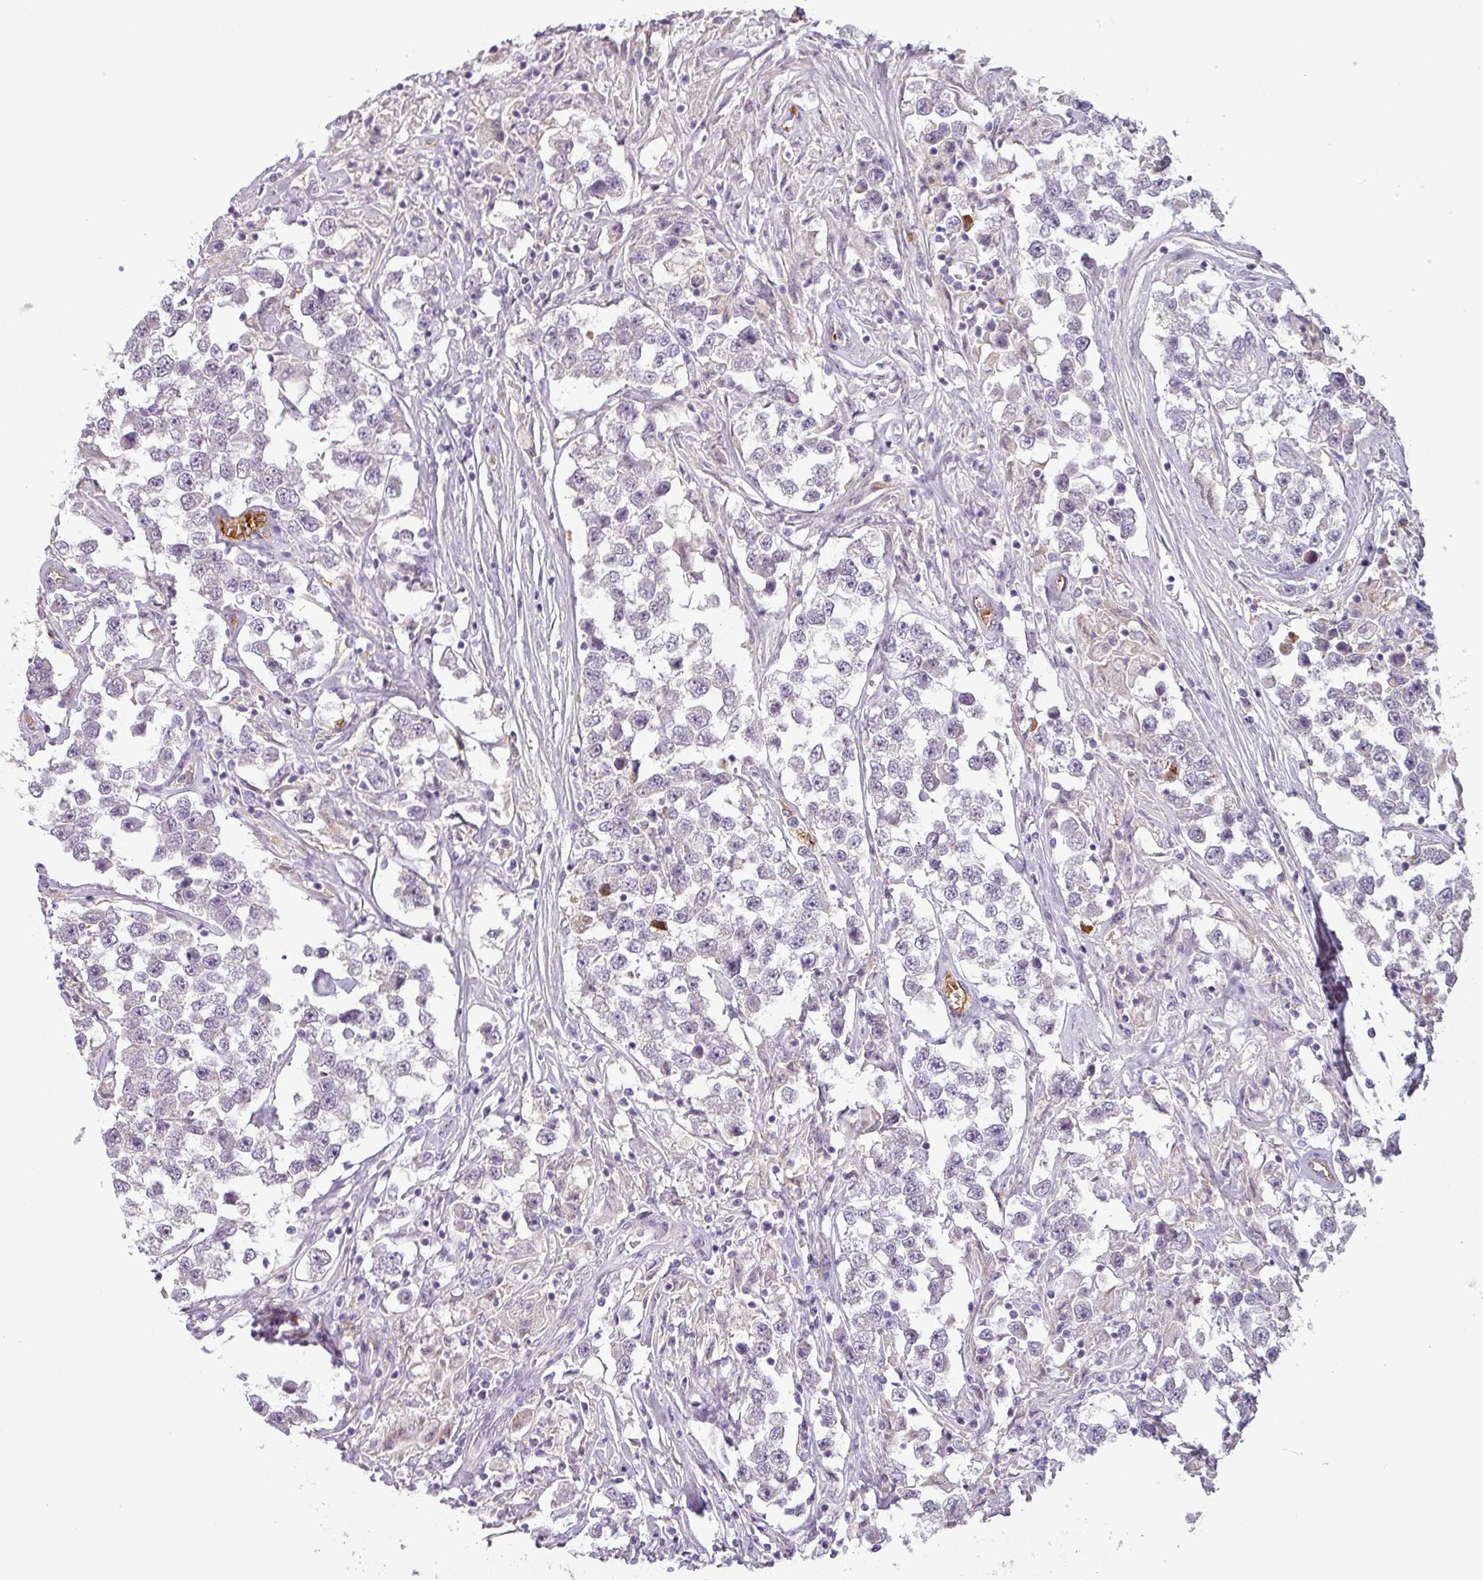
{"staining": {"intensity": "negative", "quantity": "none", "location": "none"}, "tissue": "testis cancer", "cell_type": "Tumor cells", "image_type": "cancer", "snomed": [{"axis": "morphology", "description": "Seminoma, NOS"}, {"axis": "topography", "description": "Testis"}], "caption": "Testis cancer was stained to show a protein in brown. There is no significant expression in tumor cells.", "gene": "APOC1", "patient": {"sex": "male", "age": 46}}